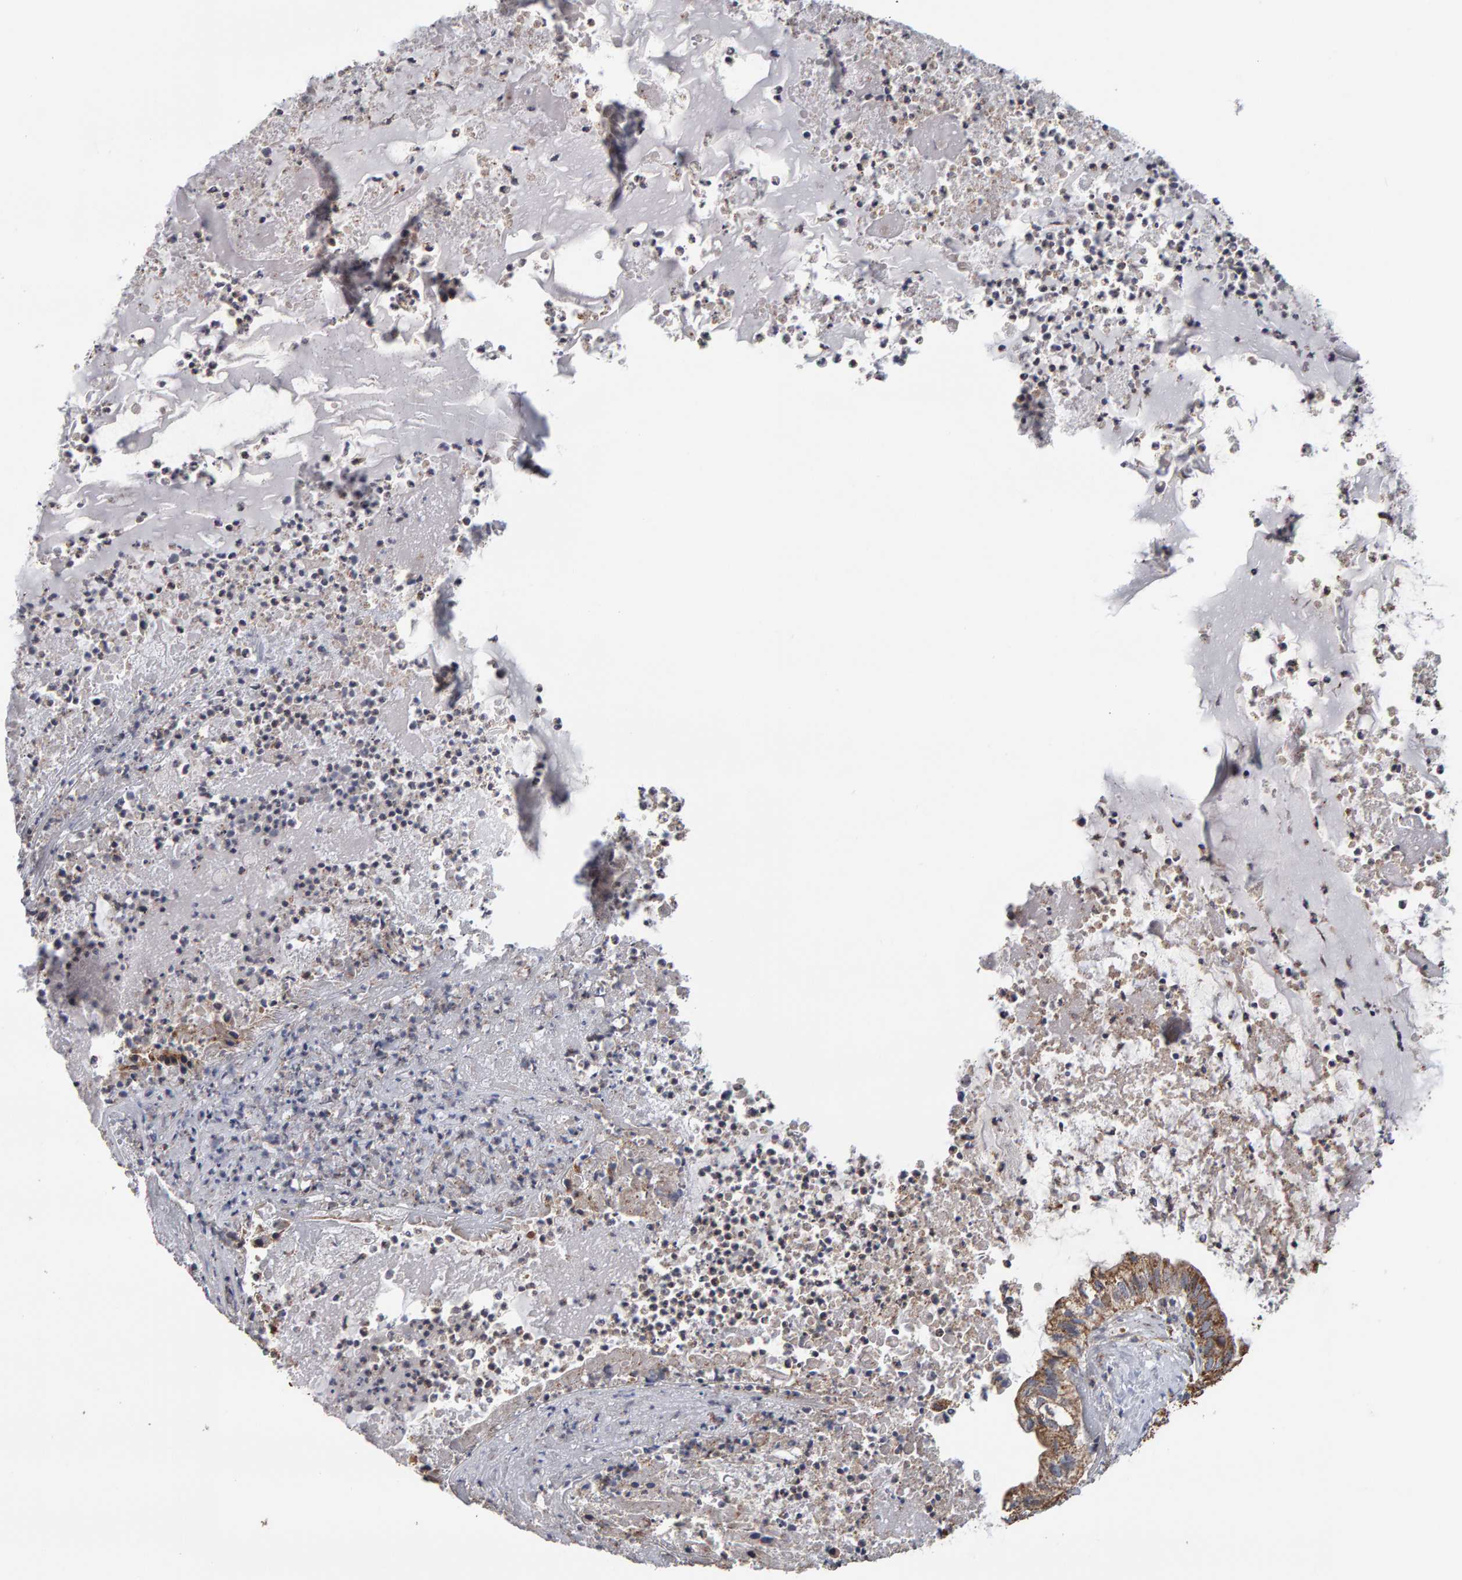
{"staining": {"intensity": "moderate", "quantity": ">75%", "location": "cytoplasmic/membranous"}, "tissue": "ovarian cancer", "cell_type": "Tumor cells", "image_type": "cancer", "snomed": [{"axis": "morphology", "description": "Cystadenocarcinoma, mucinous, NOS"}, {"axis": "topography", "description": "Ovary"}], "caption": "Immunohistochemical staining of human ovarian cancer (mucinous cystadenocarcinoma) displays medium levels of moderate cytoplasmic/membranous positivity in approximately >75% of tumor cells.", "gene": "TOM1L1", "patient": {"sex": "female", "age": 80}}